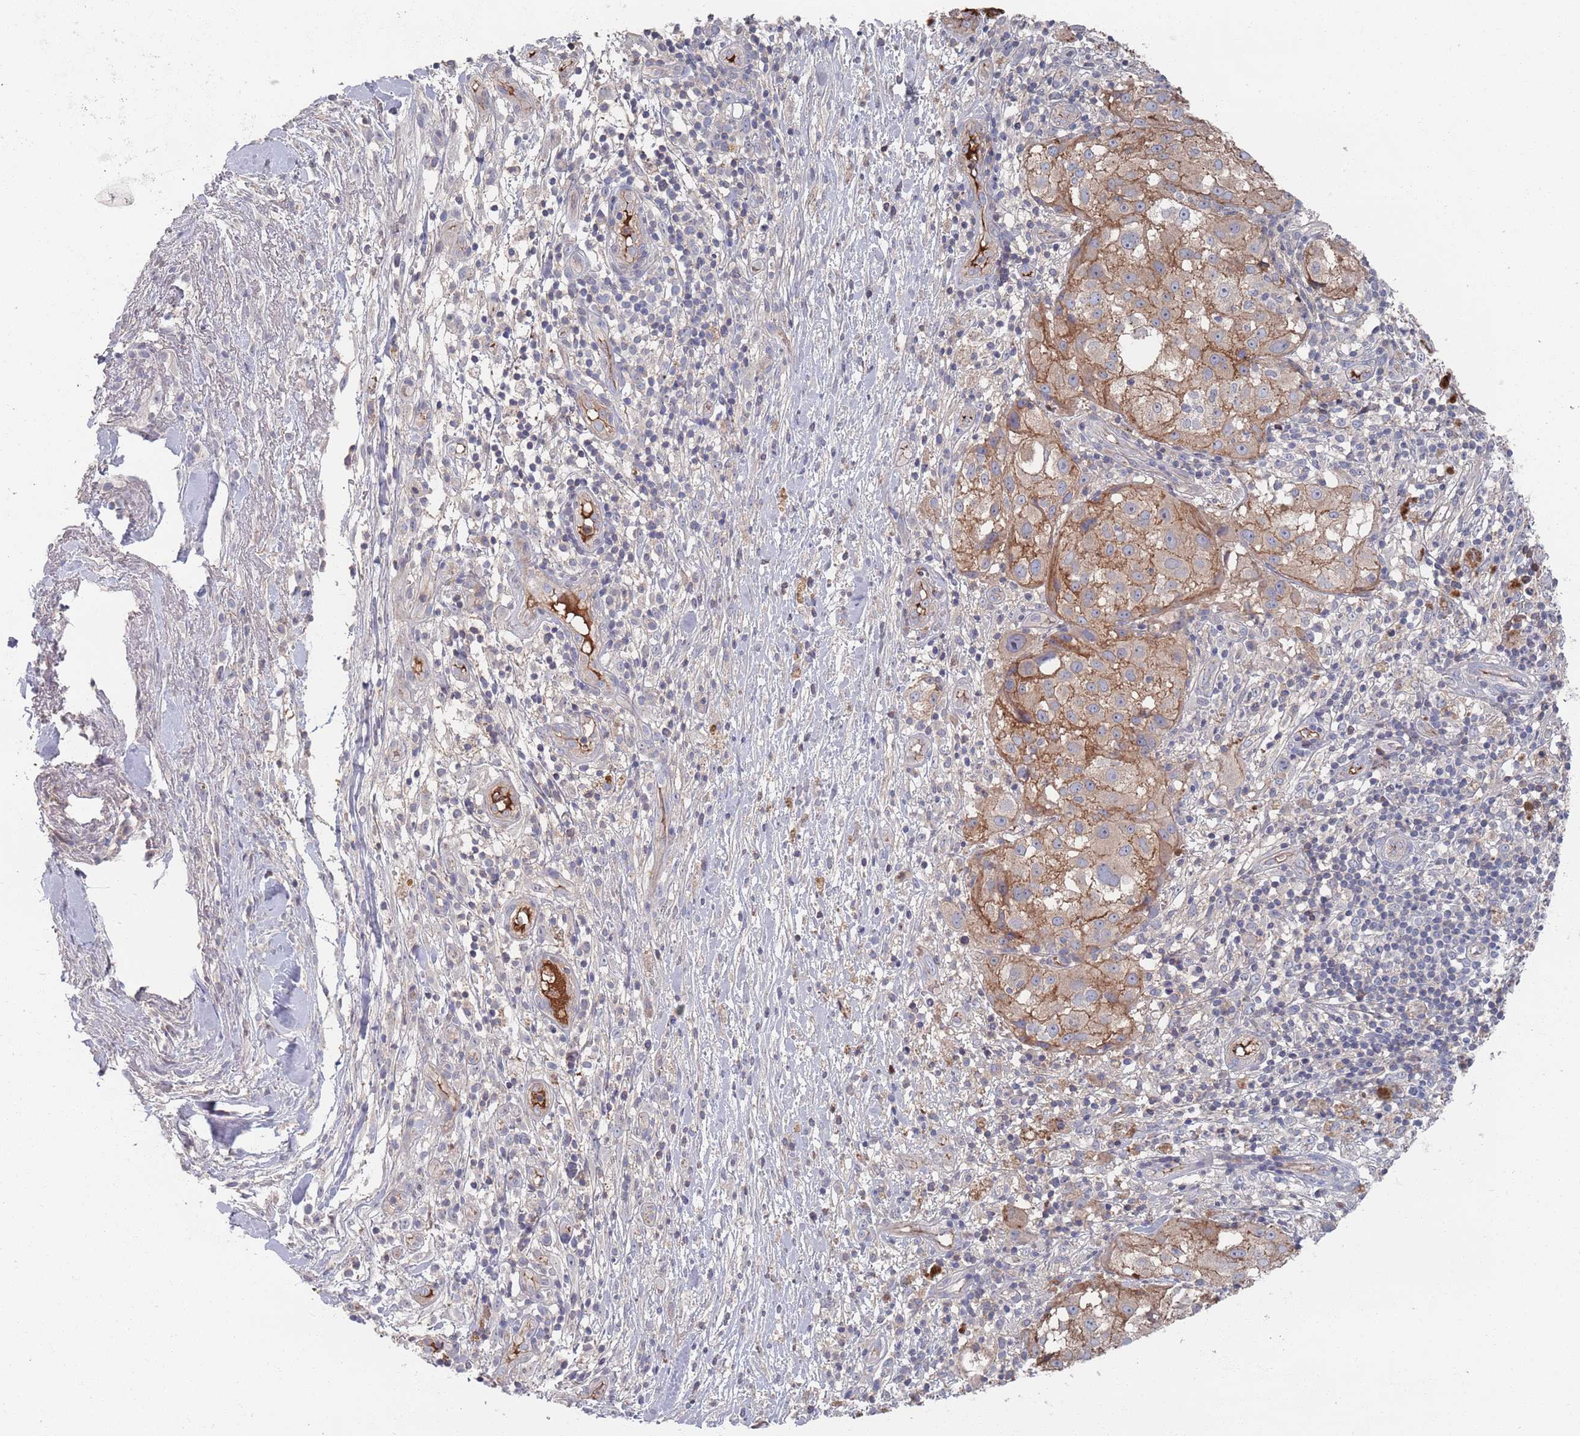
{"staining": {"intensity": "weak", "quantity": ">75%", "location": "cytoplasmic/membranous"}, "tissue": "melanoma", "cell_type": "Tumor cells", "image_type": "cancer", "snomed": [{"axis": "morphology", "description": "Normal morphology"}, {"axis": "morphology", "description": "Malignant melanoma, NOS"}, {"axis": "topography", "description": "Skin"}], "caption": "Immunohistochemical staining of human melanoma exhibits low levels of weak cytoplasmic/membranous staining in approximately >75% of tumor cells. The protein of interest is stained brown, and the nuclei are stained in blue (DAB IHC with brightfield microscopy, high magnification).", "gene": "PLEKHA4", "patient": {"sex": "female", "age": 72}}